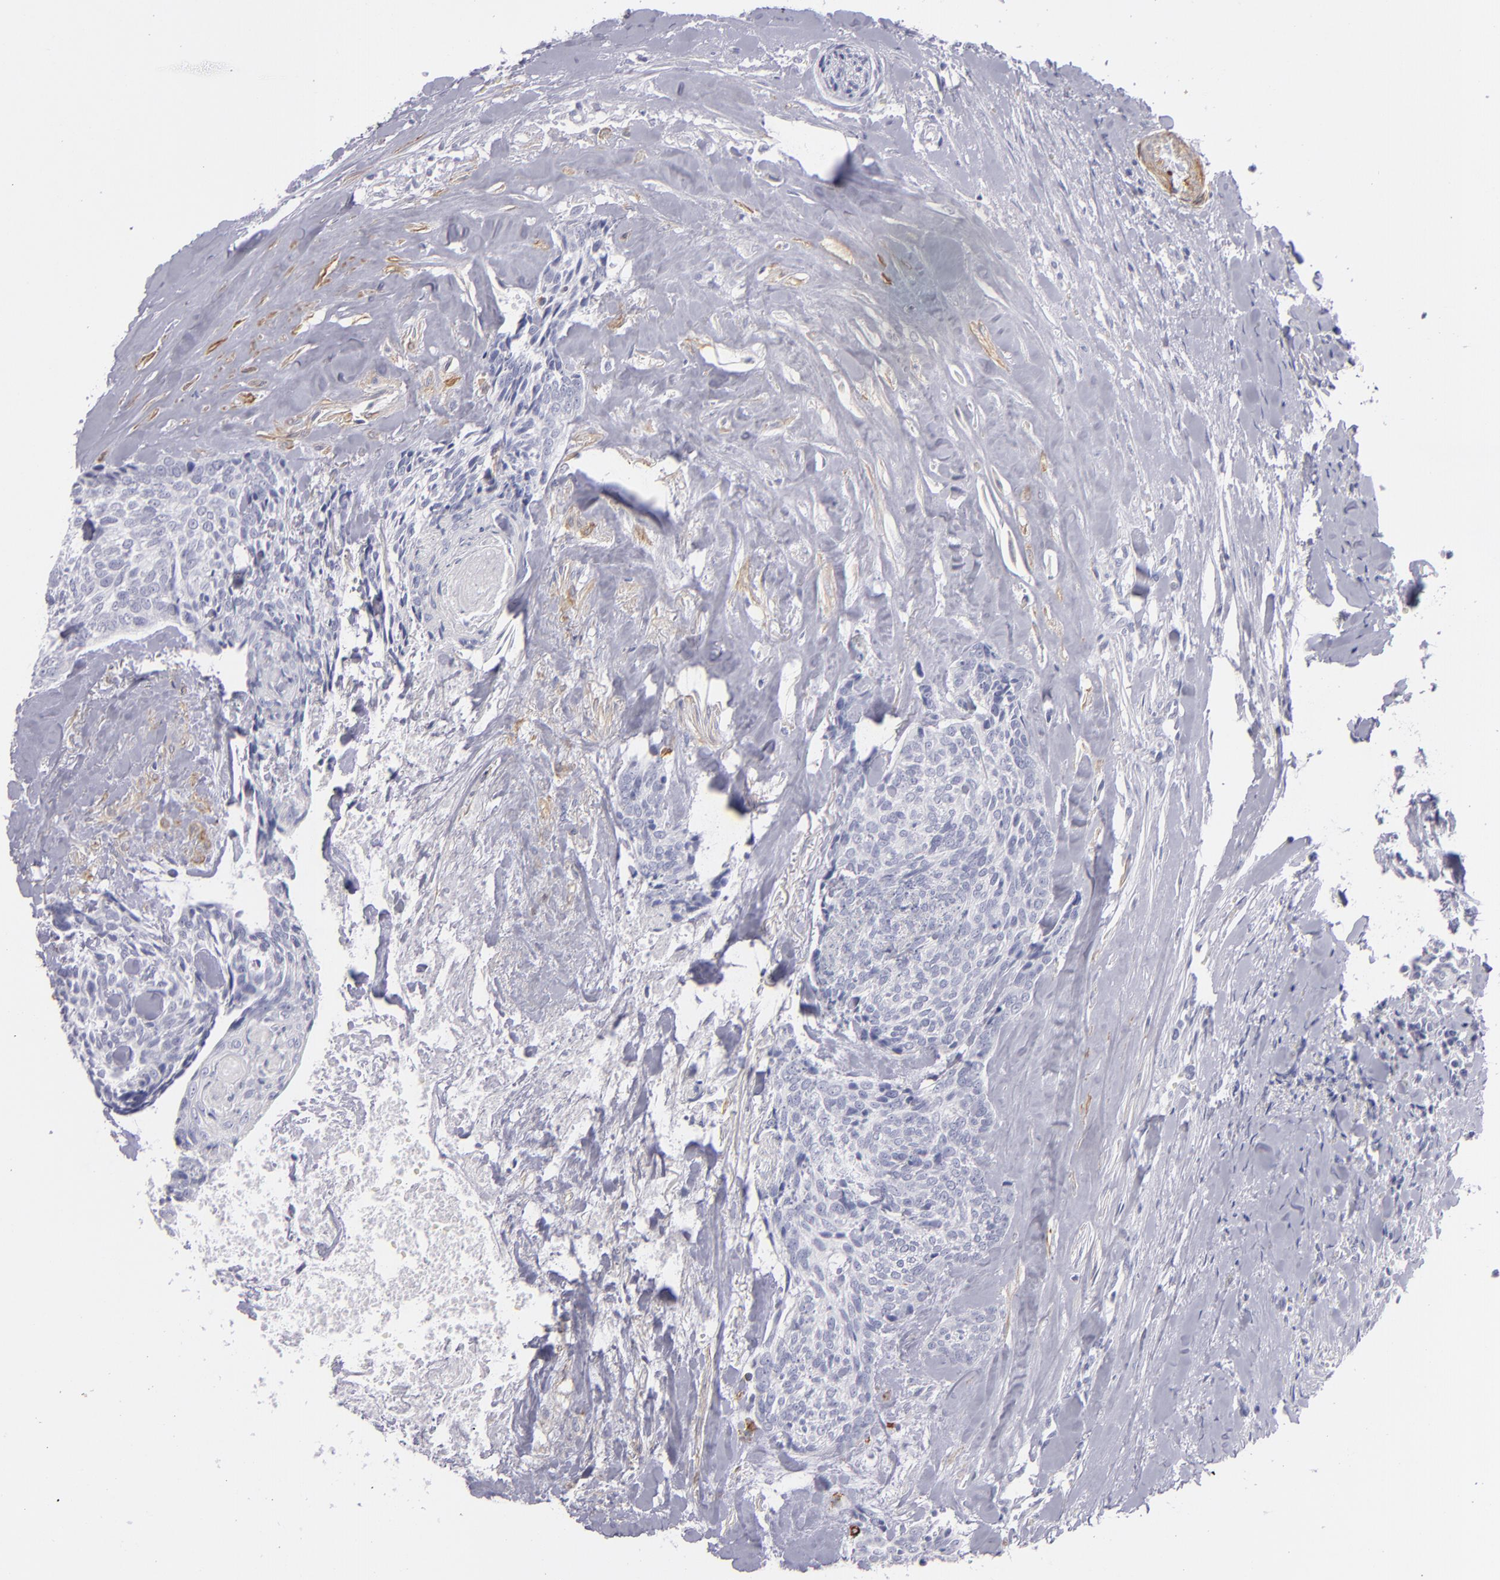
{"staining": {"intensity": "negative", "quantity": "none", "location": "none"}, "tissue": "head and neck cancer", "cell_type": "Tumor cells", "image_type": "cancer", "snomed": [{"axis": "morphology", "description": "Squamous cell carcinoma, NOS"}, {"axis": "topography", "description": "Salivary gland"}, {"axis": "topography", "description": "Head-Neck"}], "caption": "The histopathology image demonstrates no staining of tumor cells in head and neck cancer (squamous cell carcinoma). Nuclei are stained in blue.", "gene": "MYH11", "patient": {"sex": "male", "age": 70}}